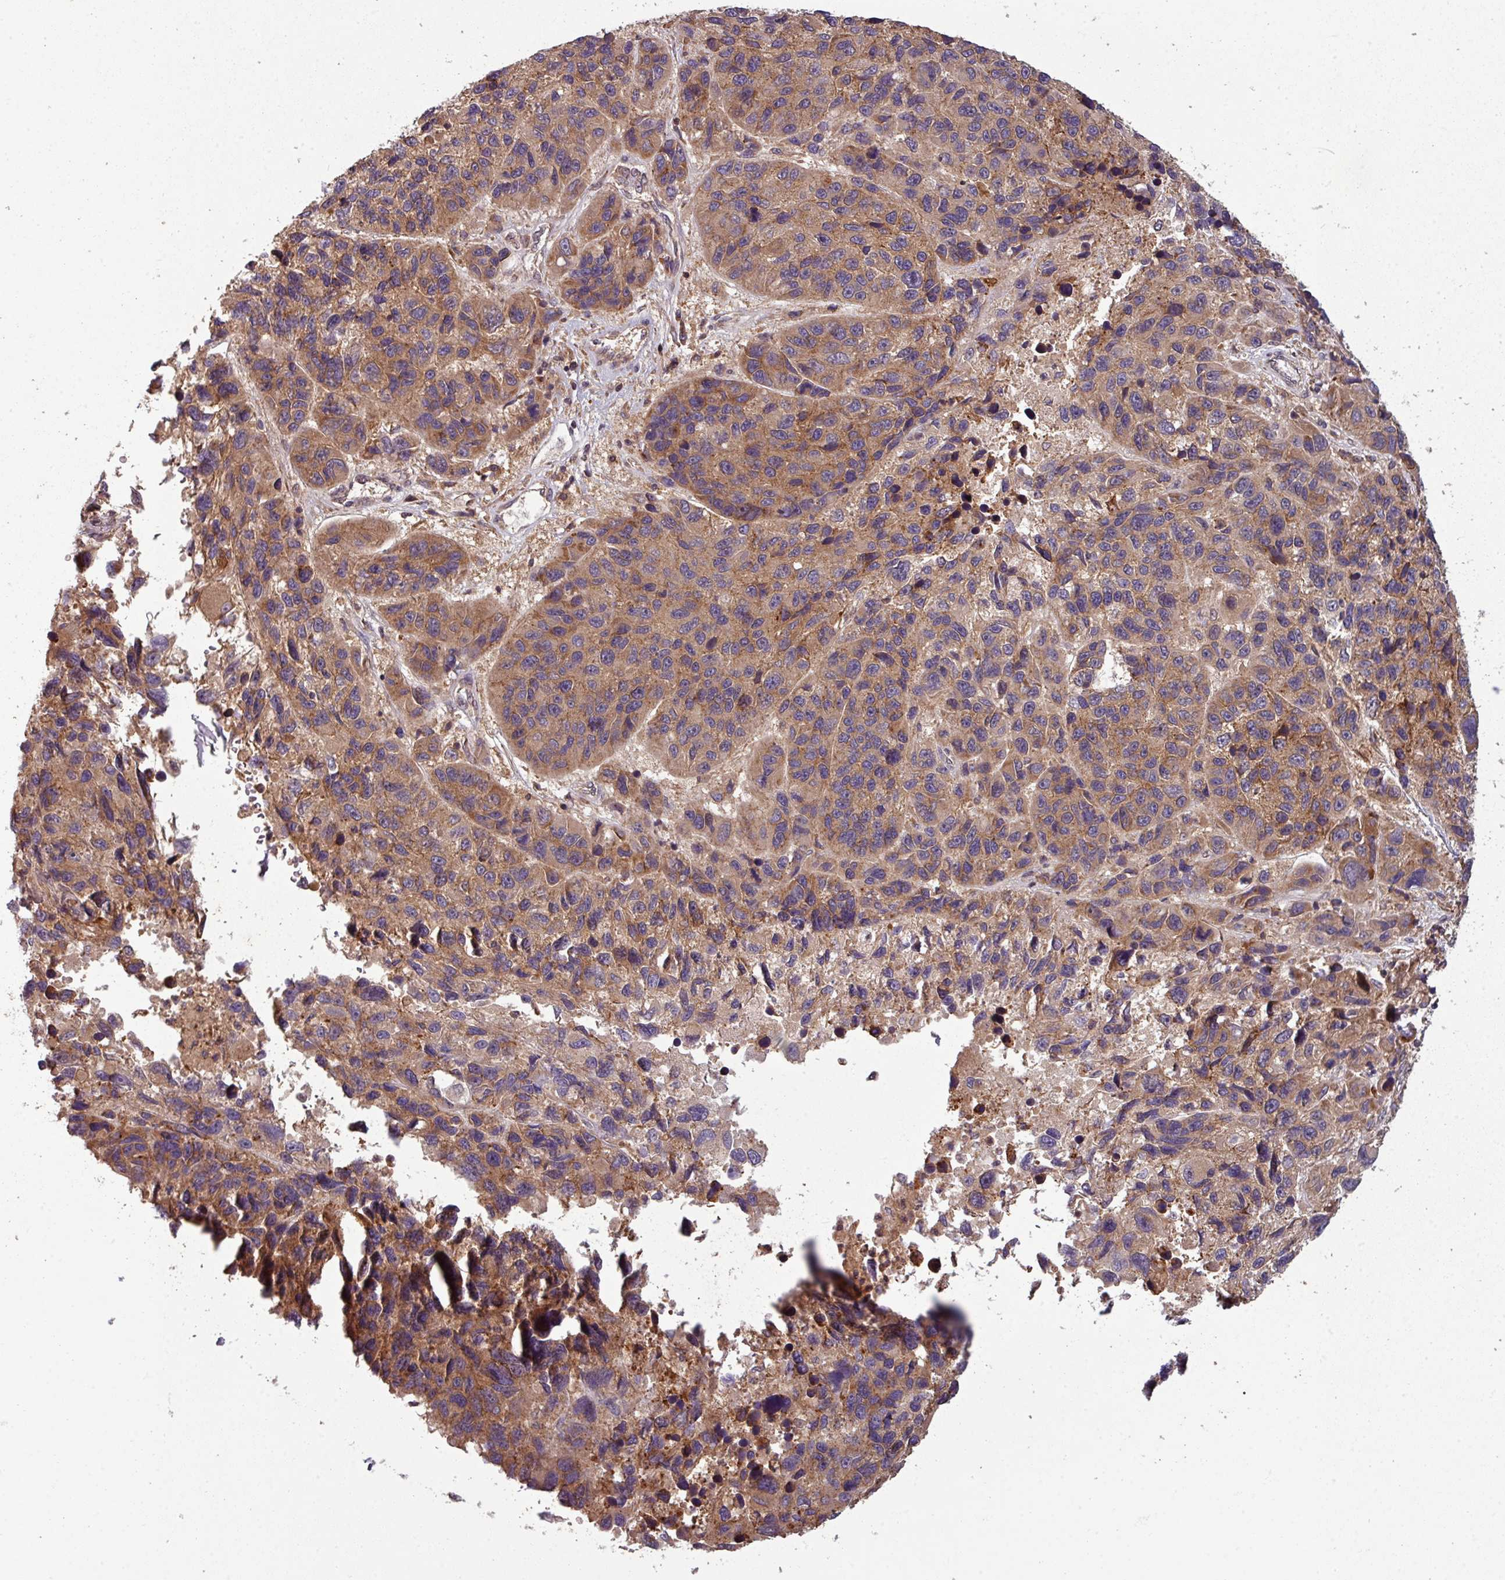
{"staining": {"intensity": "moderate", "quantity": ">75%", "location": "cytoplasmic/membranous"}, "tissue": "melanoma", "cell_type": "Tumor cells", "image_type": "cancer", "snomed": [{"axis": "morphology", "description": "Malignant melanoma, NOS"}, {"axis": "topography", "description": "Skin"}], "caption": "Immunohistochemical staining of malignant melanoma displays moderate cytoplasmic/membranous protein positivity in approximately >75% of tumor cells.", "gene": "GSKIP", "patient": {"sex": "male", "age": 53}}